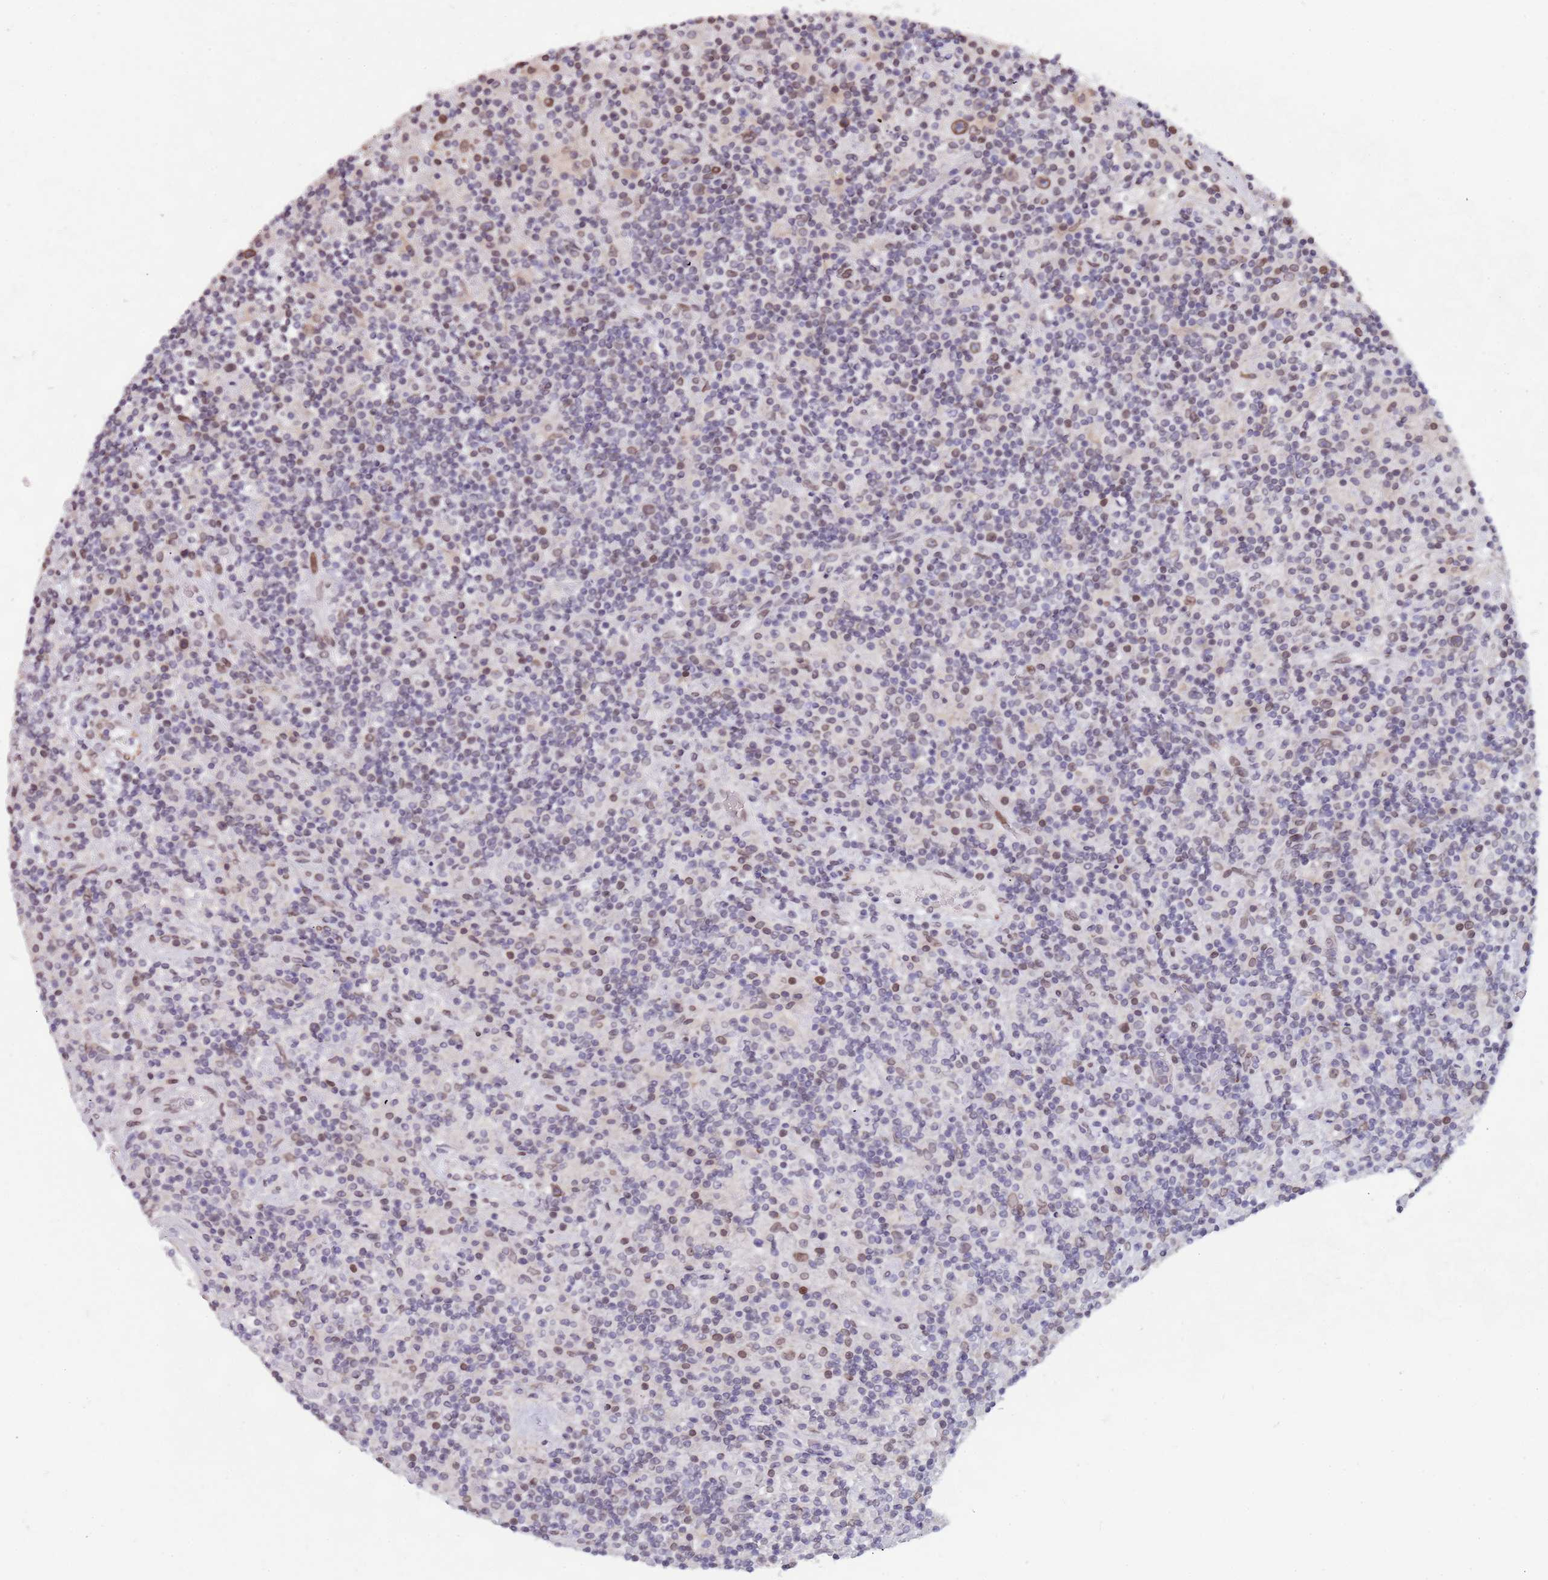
{"staining": {"intensity": "weak", "quantity": "<25%", "location": "cytoplasmic/membranous,nuclear"}, "tissue": "lymphoma", "cell_type": "Tumor cells", "image_type": "cancer", "snomed": [{"axis": "morphology", "description": "Hodgkin's disease, NOS"}, {"axis": "topography", "description": "Lymph node"}], "caption": "Lymphoma was stained to show a protein in brown. There is no significant expression in tumor cells.", "gene": "KLHDC2", "patient": {"sex": "male", "age": 70}}